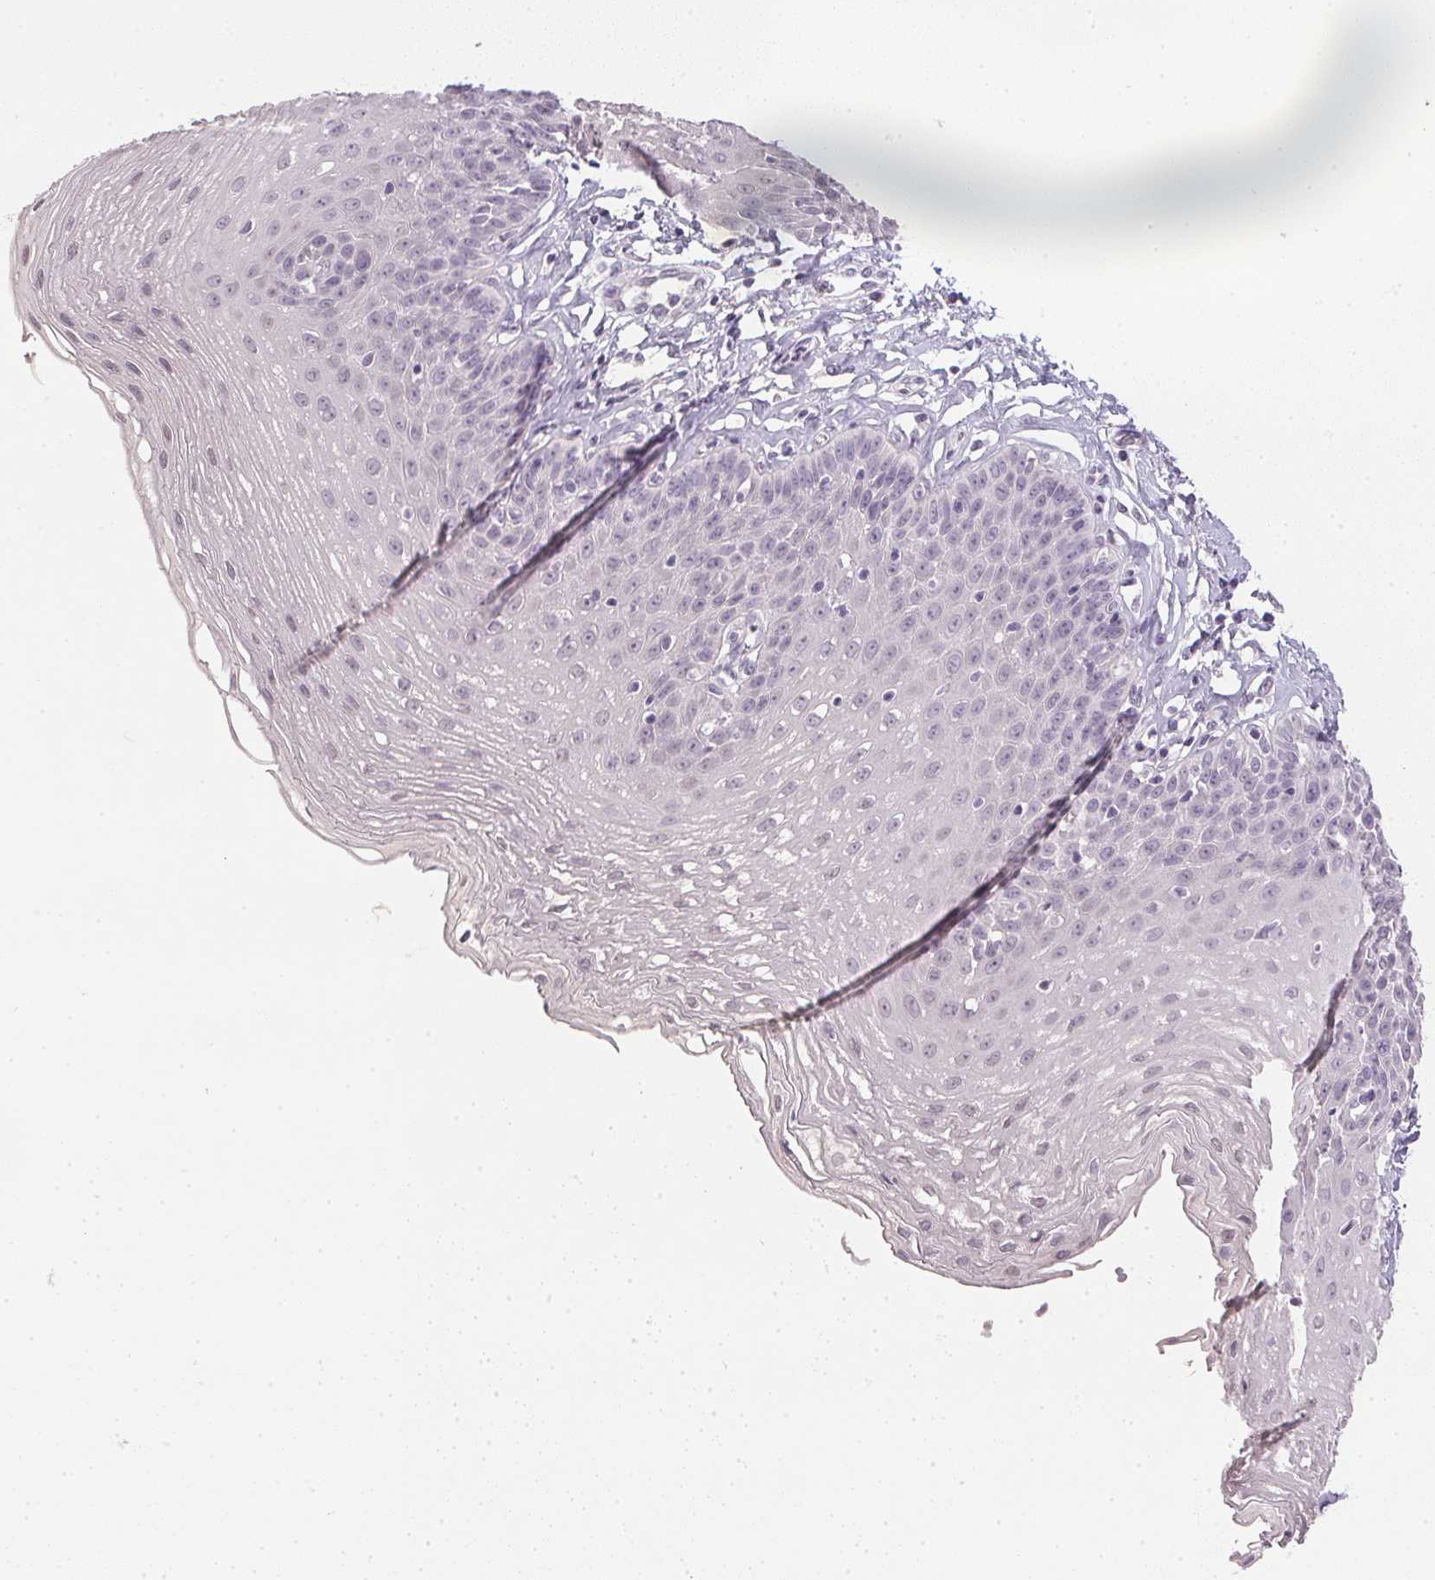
{"staining": {"intensity": "negative", "quantity": "none", "location": "none"}, "tissue": "esophagus", "cell_type": "Squamous epithelial cells", "image_type": "normal", "snomed": [{"axis": "morphology", "description": "Normal tissue, NOS"}, {"axis": "topography", "description": "Esophagus"}], "caption": "A high-resolution image shows immunohistochemistry staining of normal esophagus, which exhibits no significant staining in squamous epithelial cells.", "gene": "PPY", "patient": {"sex": "female", "age": 81}}